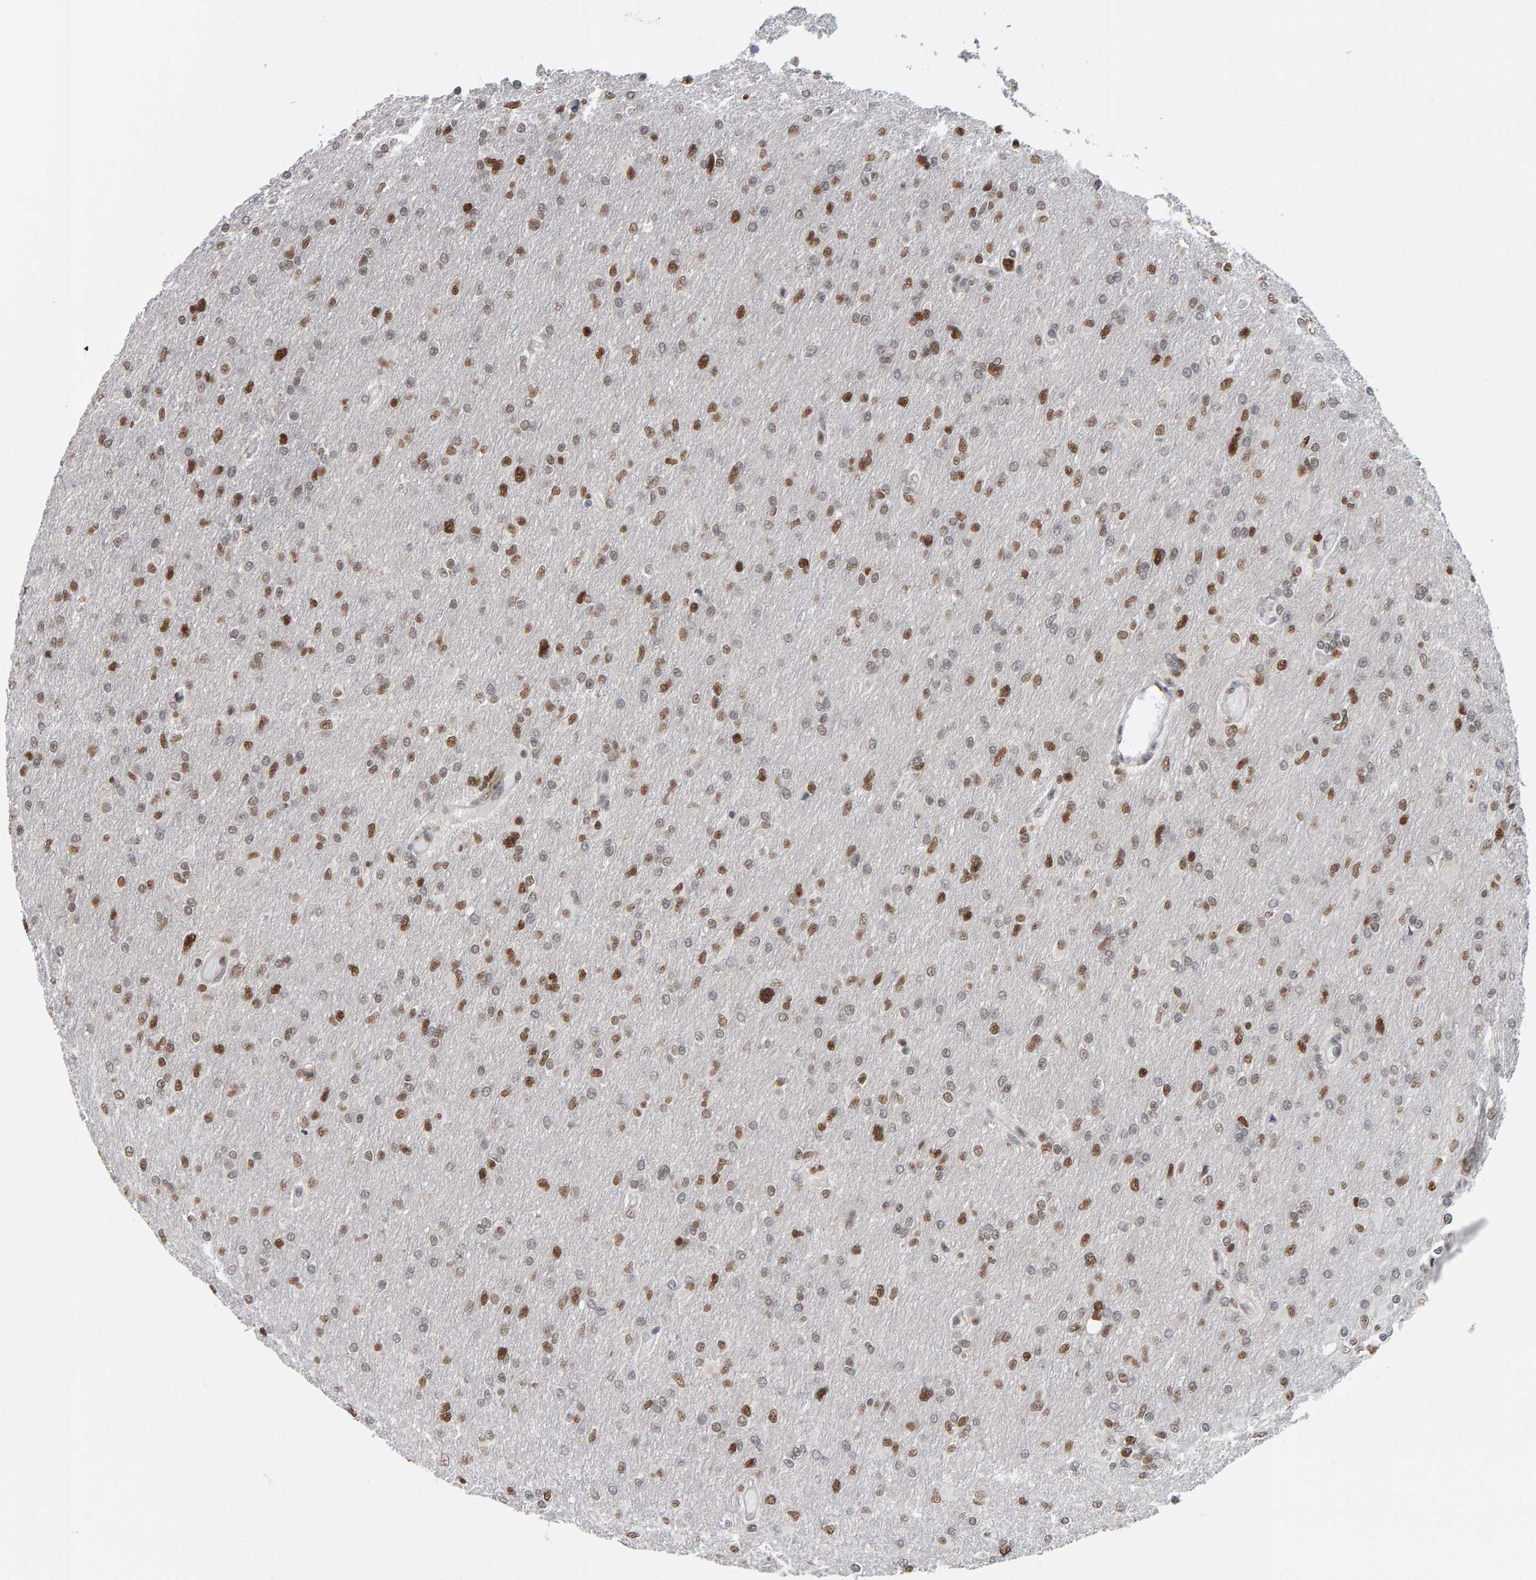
{"staining": {"intensity": "moderate", "quantity": ">75%", "location": "nuclear"}, "tissue": "glioma", "cell_type": "Tumor cells", "image_type": "cancer", "snomed": [{"axis": "morphology", "description": "Glioma, malignant, High grade"}, {"axis": "topography", "description": "Cerebral cortex"}], "caption": "A photomicrograph of high-grade glioma (malignant) stained for a protein shows moderate nuclear brown staining in tumor cells.", "gene": "ATF7IP", "patient": {"sex": "female", "age": 36}}